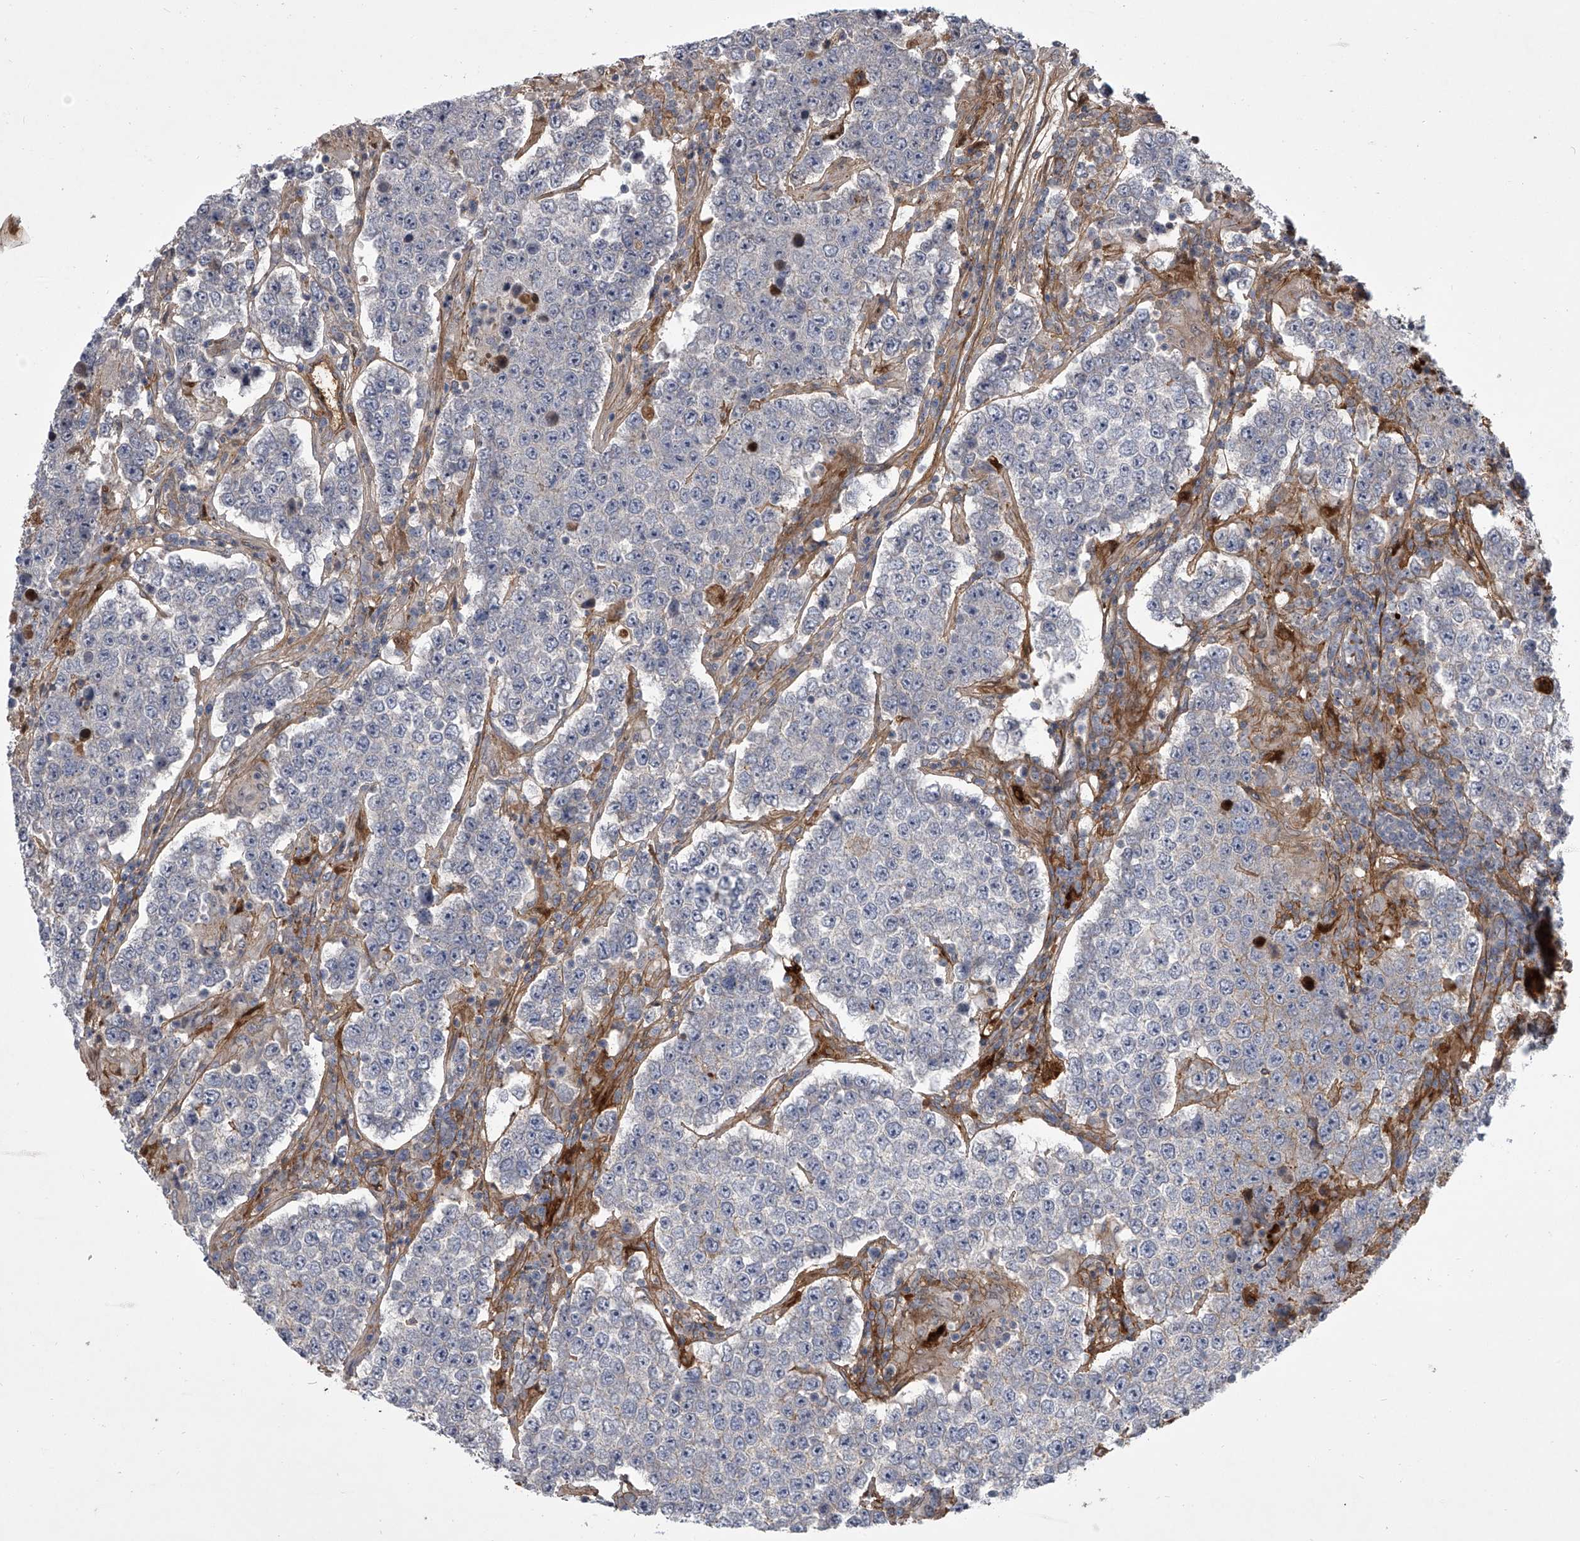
{"staining": {"intensity": "negative", "quantity": "none", "location": "none"}, "tissue": "testis cancer", "cell_type": "Tumor cells", "image_type": "cancer", "snomed": [{"axis": "morphology", "description": "Normal tissue, NOS"}, {"axis": "morphology", "description": "Urothelial carcinoma, High grade"}, {"axis": "morphology", "description": "Seminoma, NOS"}, {"axis": "morphology", "description": "Carcinoma, Embryonal, NOS"}, {"axis": "topography", "description": "Urinary bladder"}, {"axis": "topography", "description": "Testis"}], "caption": "Immunohistochemistry of testis cancer (seminoma) shows no positivity in tumor cells.", "gene": "HEATR6", "patient": {"sex": "male", "age": 41}}